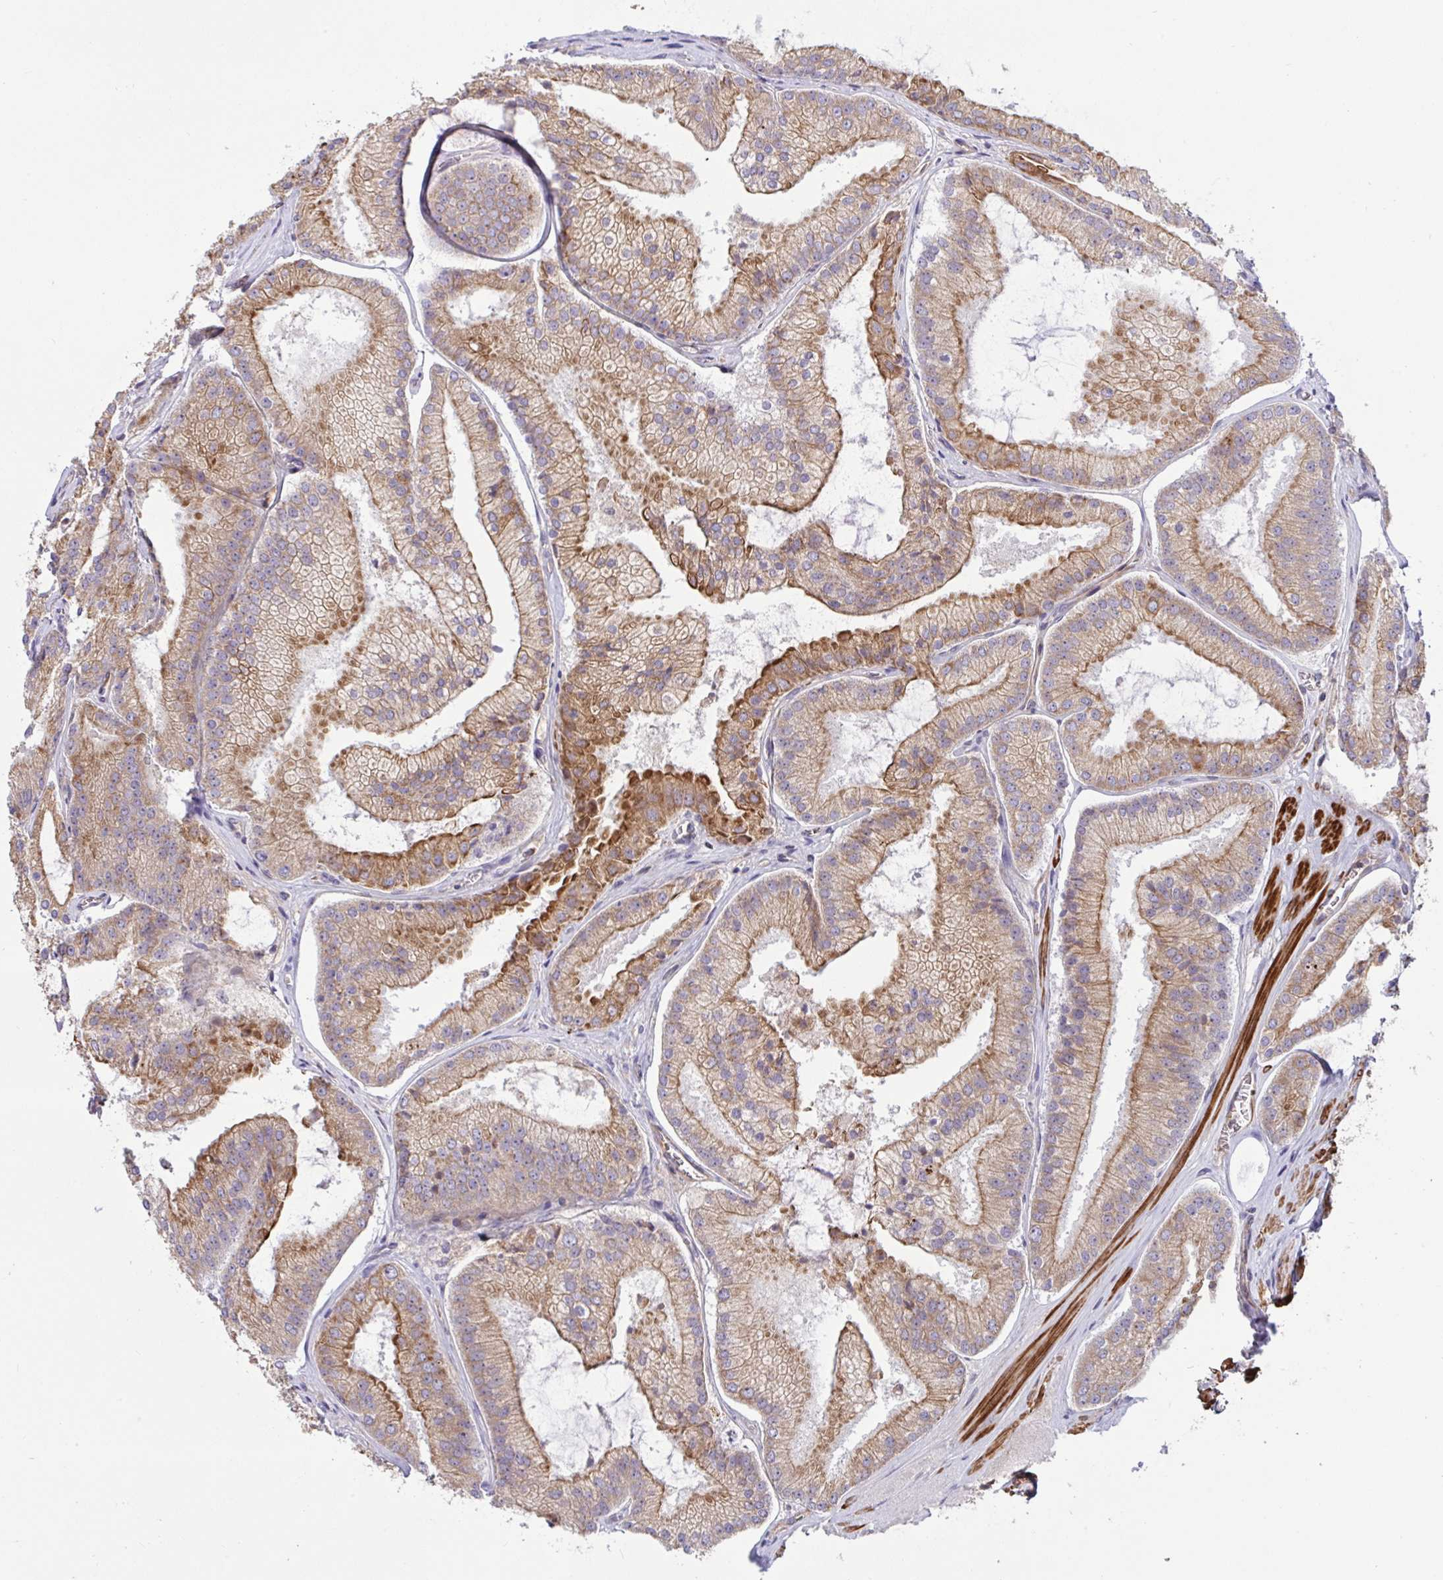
{"staining": {"intensity": "moderate", "quantity": ">75%", "location": "cytoplasmic/membranous"}, "tissue": "prostate cancer", "cell_type": "Tumor cells", "image_type": "cancer", "snomed": [{"axis": "morphology", "description": "Adenocarcinoma, High grade"}, {"axis": "topography", "description": "Prostate"}], "caption": "Immunohistochemical staining of prostate high-grade adenocarcinoma demonstrates medium levels of moderate cytoplasmic/membranous staining in approximately >75% of tumor cells.", "gene": "TANK", "patient": {"sex": "male", "age": 73}}